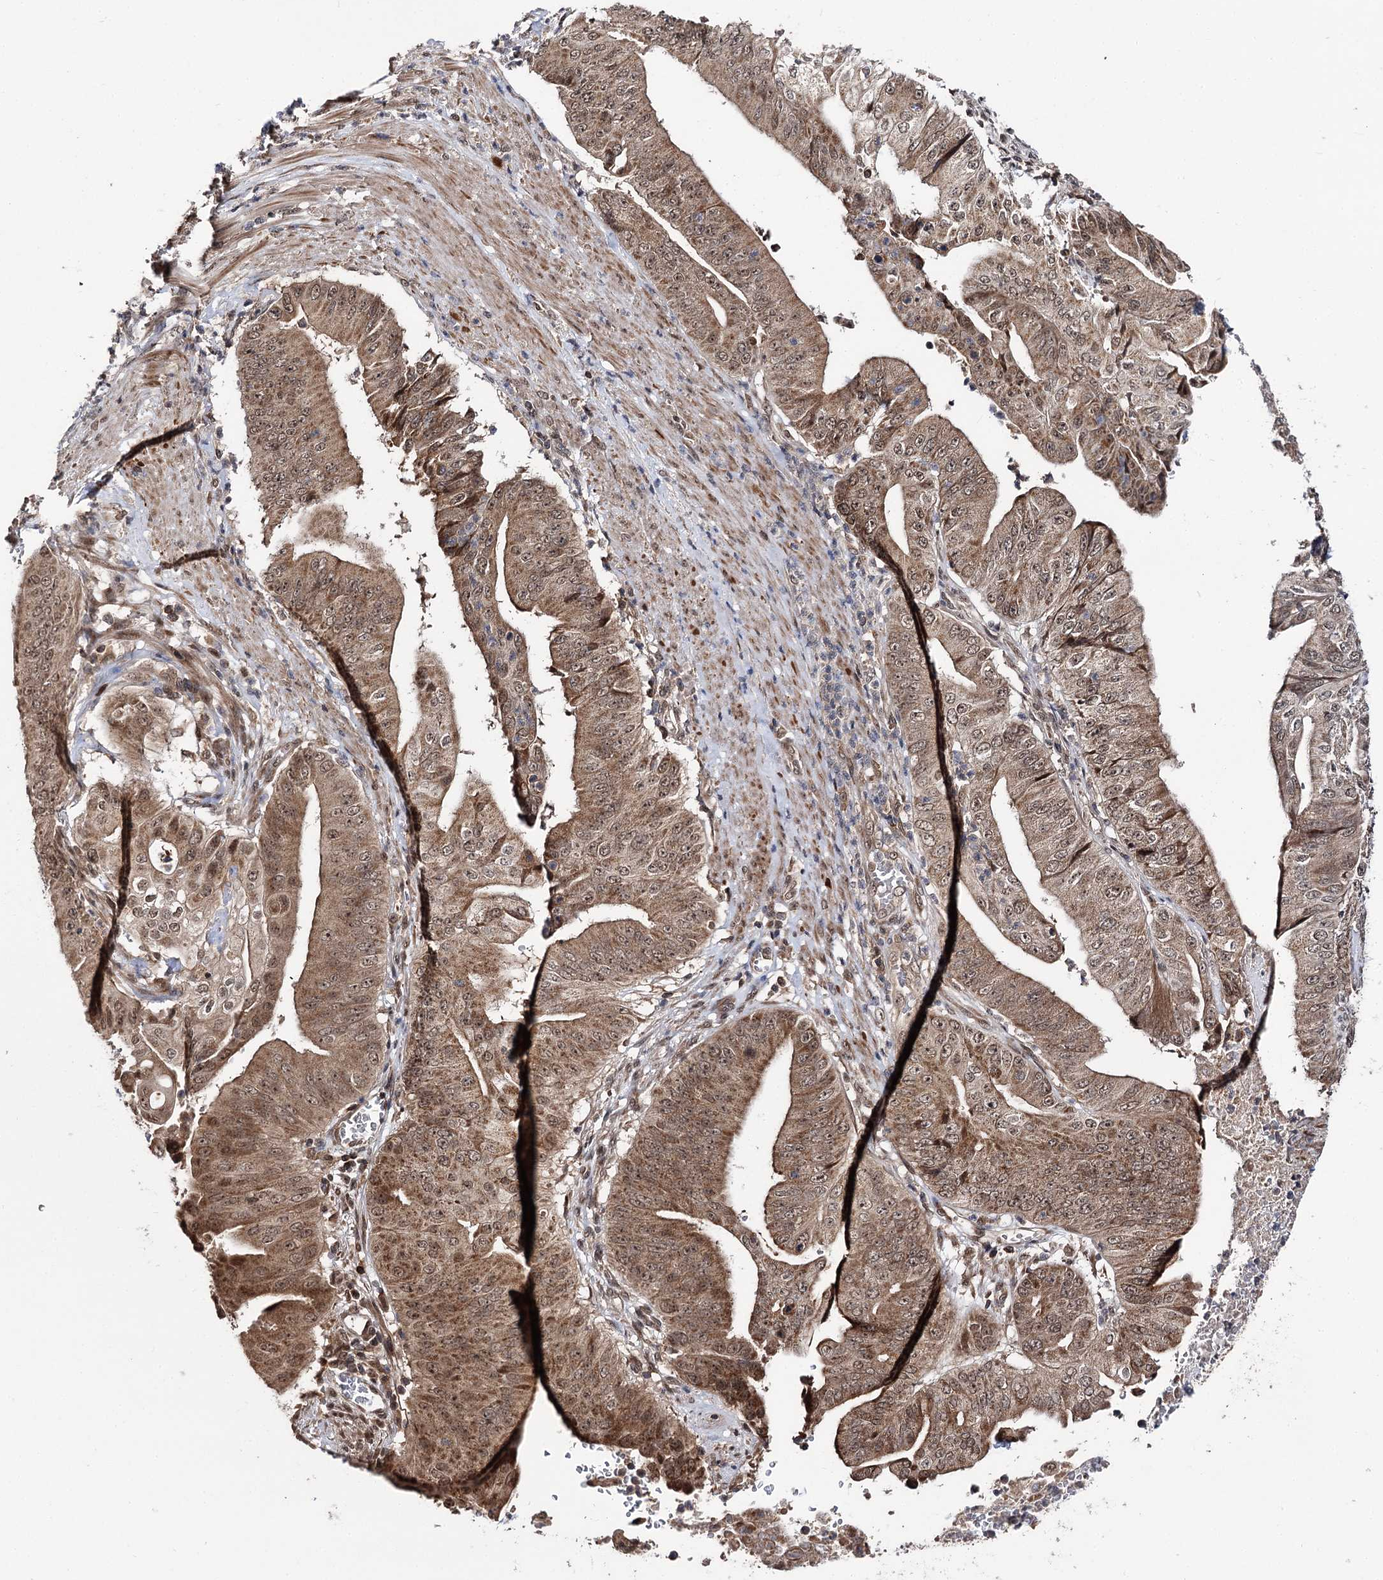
{"staining": {"intensity": "strong", "quantity": ">75%", "location": "cytoplasmic/membranous,nuclear"}, "tissue": "pancreatic cancer", "cell_type": "Tumor cells", "image_type": "cancer", "snomed": [{"axis": "morphology", "description": "Adenocarcinoma, NOS"}, {"axis": "topography", "description": "Pancreas"}], "caption": "Pancreatic adenocarcinoma stained with IHC displays strong cytoplasmic/membranous and nuclear expression in about >75% of tumor cells. (brown staining indicates protein expression, while blue staining denotes nuclei).", "gene": "FAM53B", "patient": {"sex": "female", "age": 77}}